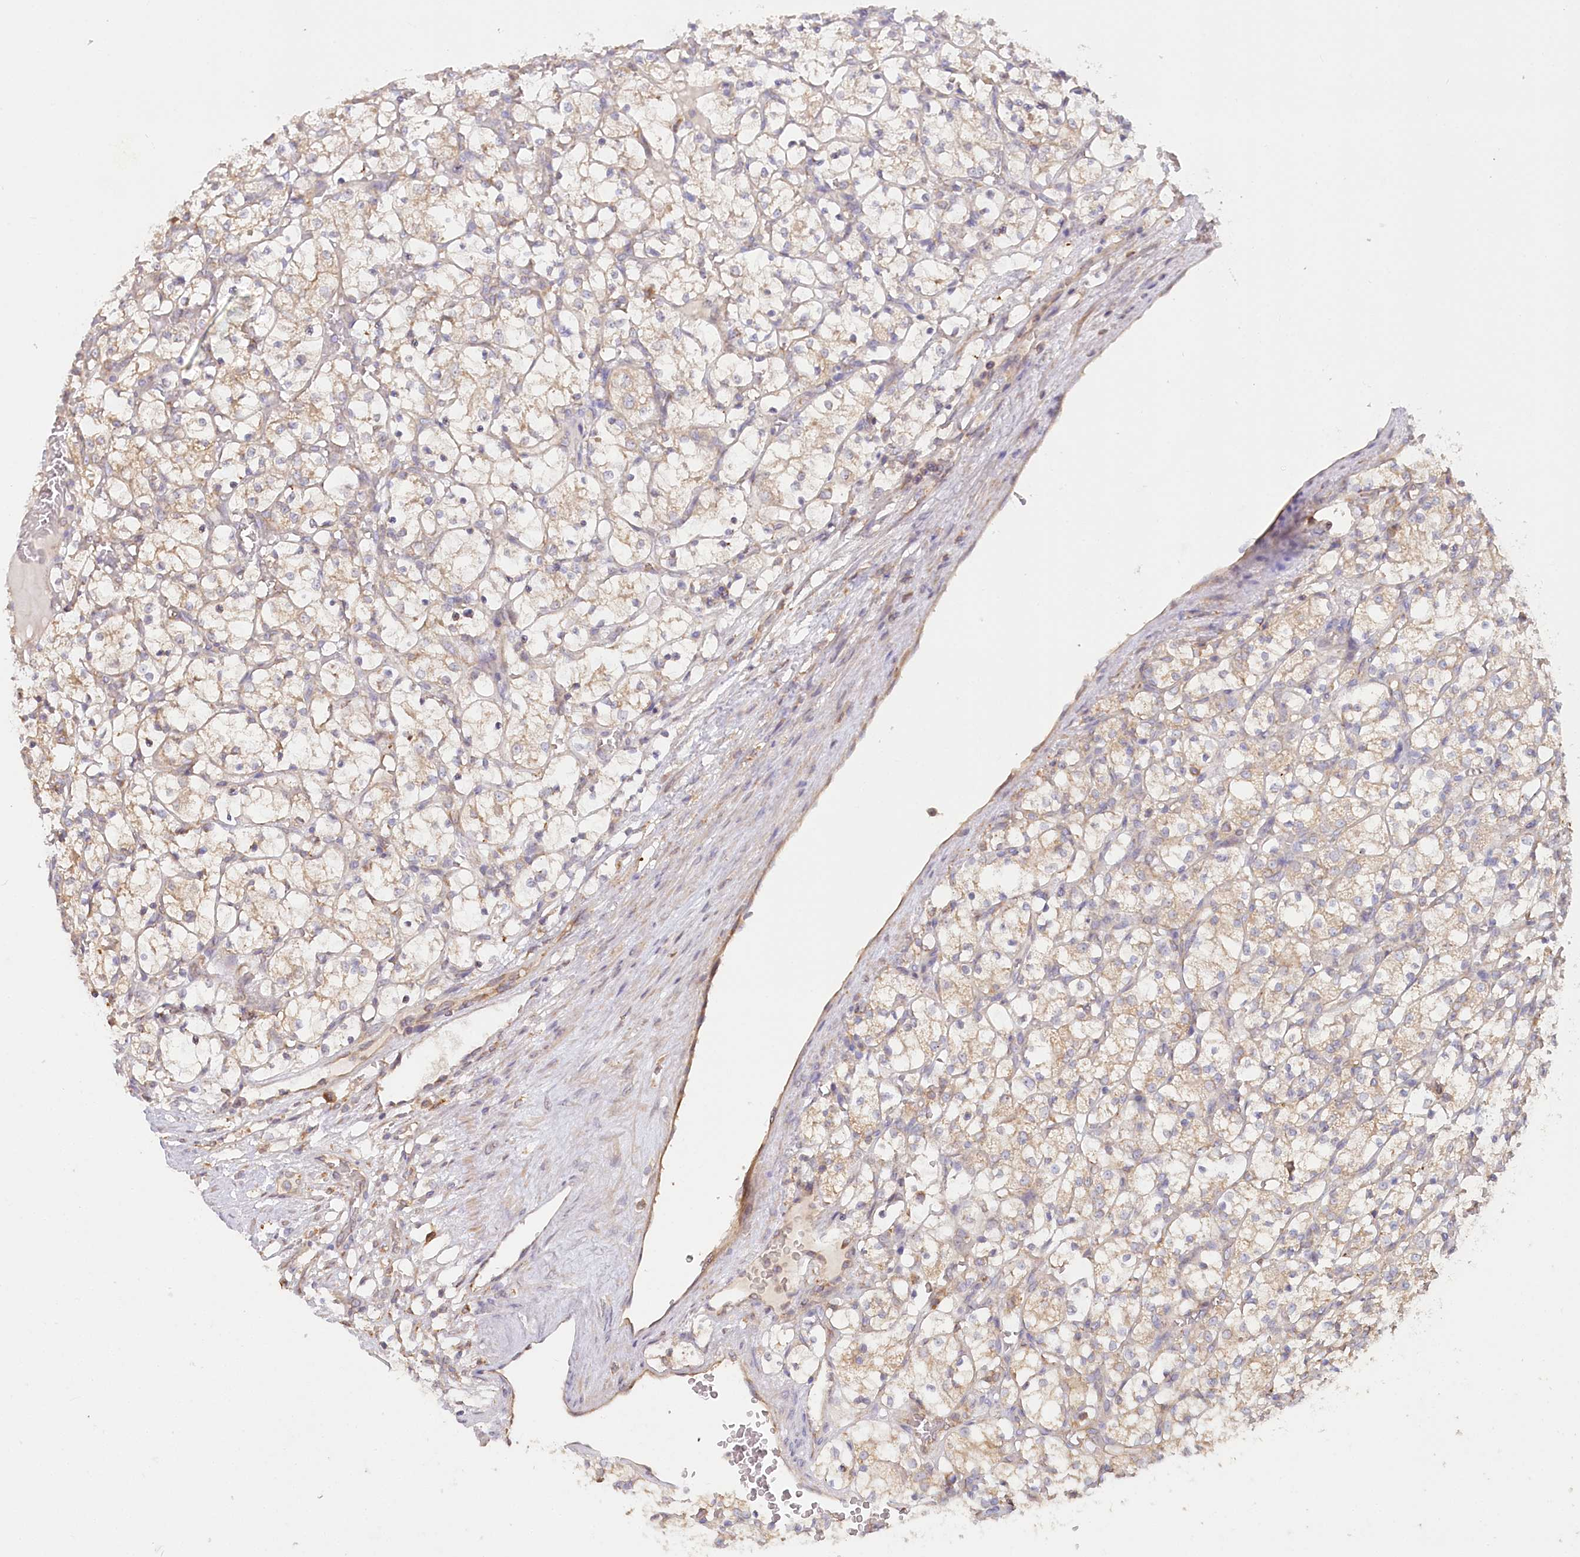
{"staining": {"intensity": "weak", "quantity": ">75%", "location": "cytoplasmic/membranous"}, "tissue": "renal cancer", "cell_type": "Tumor cells", "image_type": "cancer", "snomed": [{"axis": "morphology", "description": "Adenocarcinoma, NOS"}, {"axis": "topography", "description": "Kidney"}], "caption": "Immunohistochemistry (IHC) micrograph of neoplastic tissue: human renal cancer (adenocarcinoma) stained using immunohistochemistry shows low levels of weak protein expression localized specifically in the cytoplasmic/membranous of tumor cells, appearing as a cytoplasmic/membranous brown color.", "gene": "PAIP2", "patient": {"sex": "female", "age": 69}}